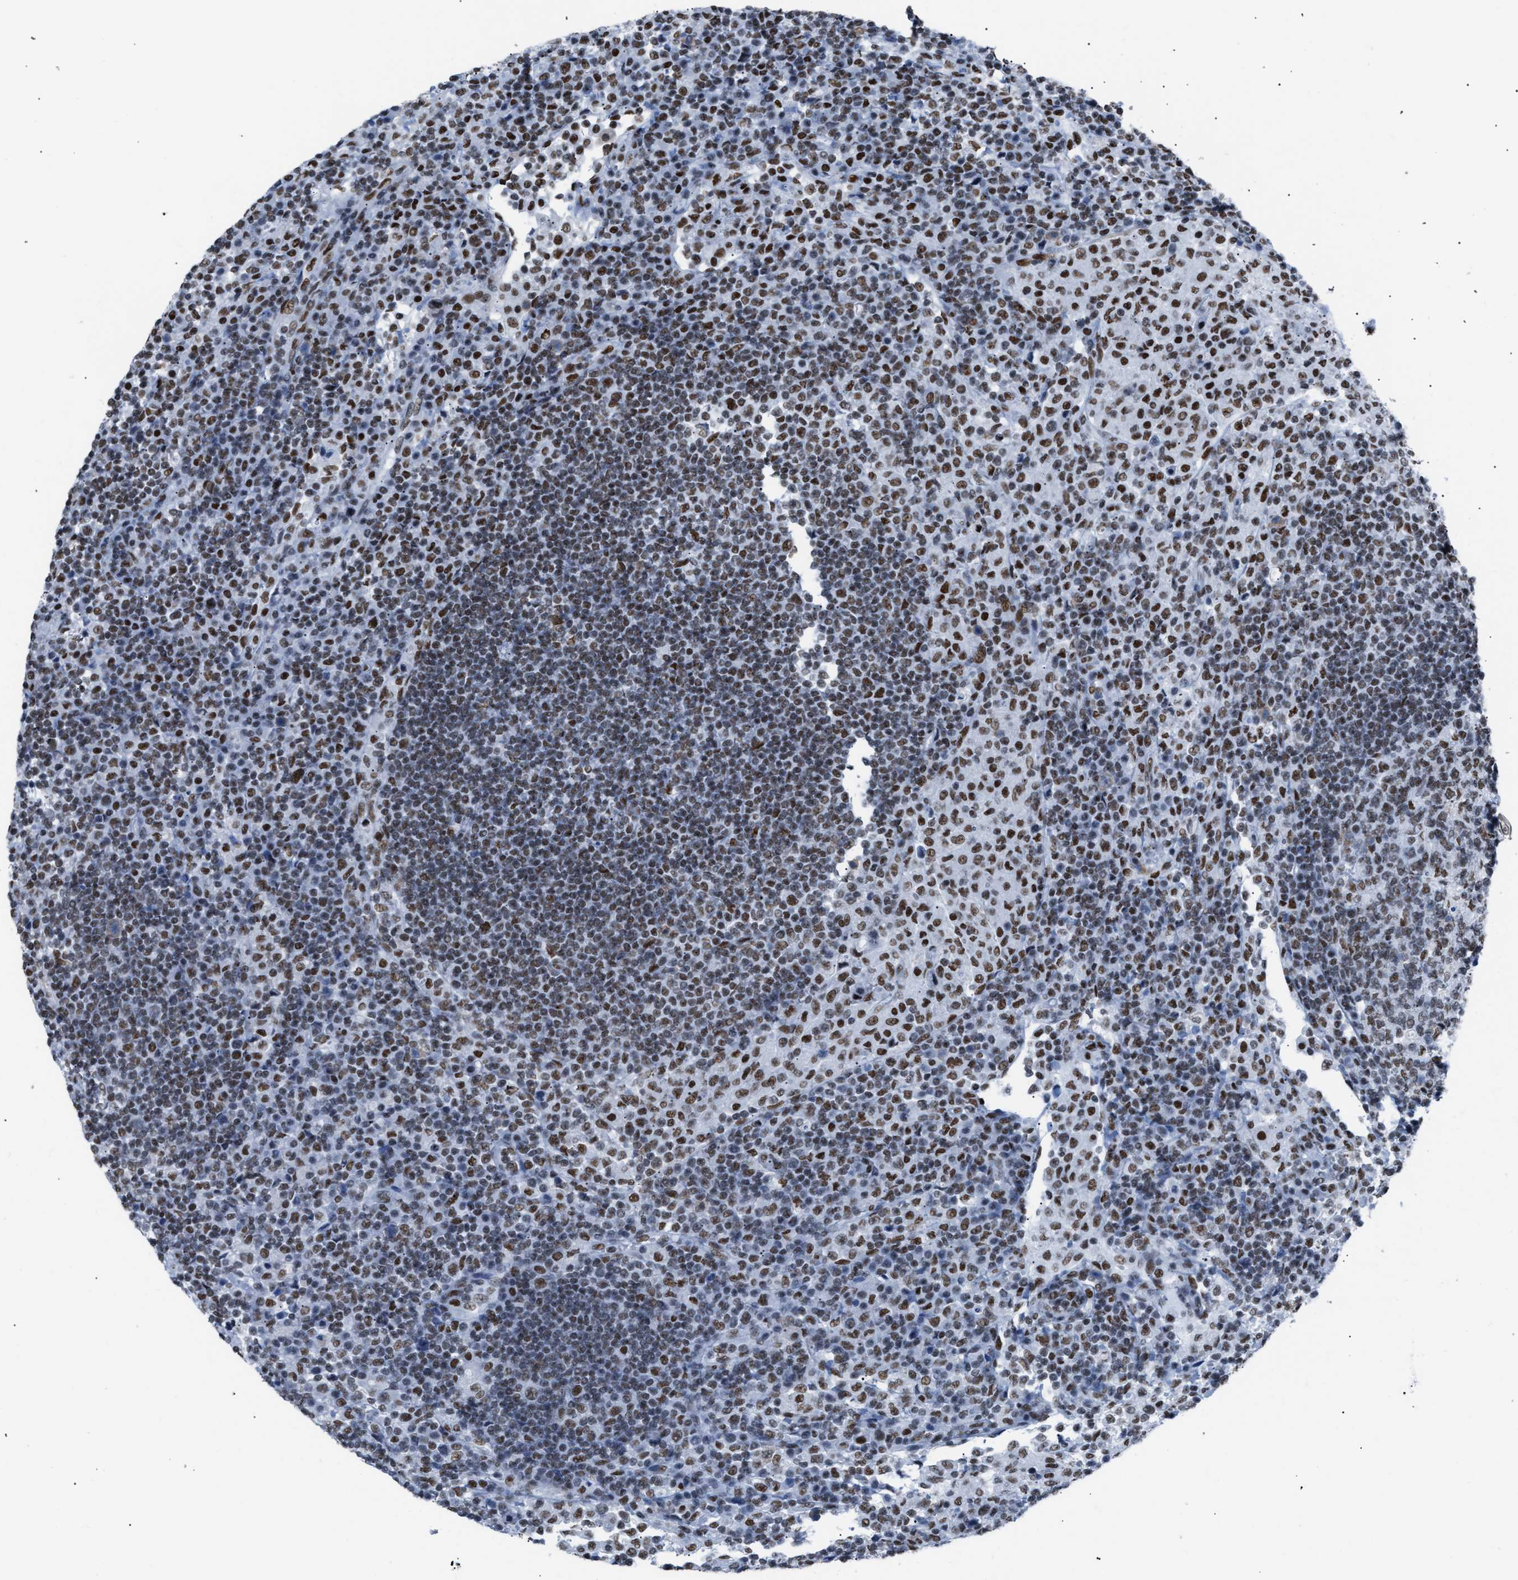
{"staining": {"intensity": "moderate", "quantity": ">75%", "location": "nuclear"}, "tissue": "lymph node", "cell_type": "Germinal center cells", "image_type": "normal", "snomed": [{"axis": "morphology", "description": "Normal tissue, NOS"}, {"axis": "topography", "description": "Lymph node"}], "caption": "Unremarkable lymph node exhibits moderate nuclear staining in about >75% of germinal center cells.", "gene": "CCAR2", "patient": {"sex": "female", "age": 53}}